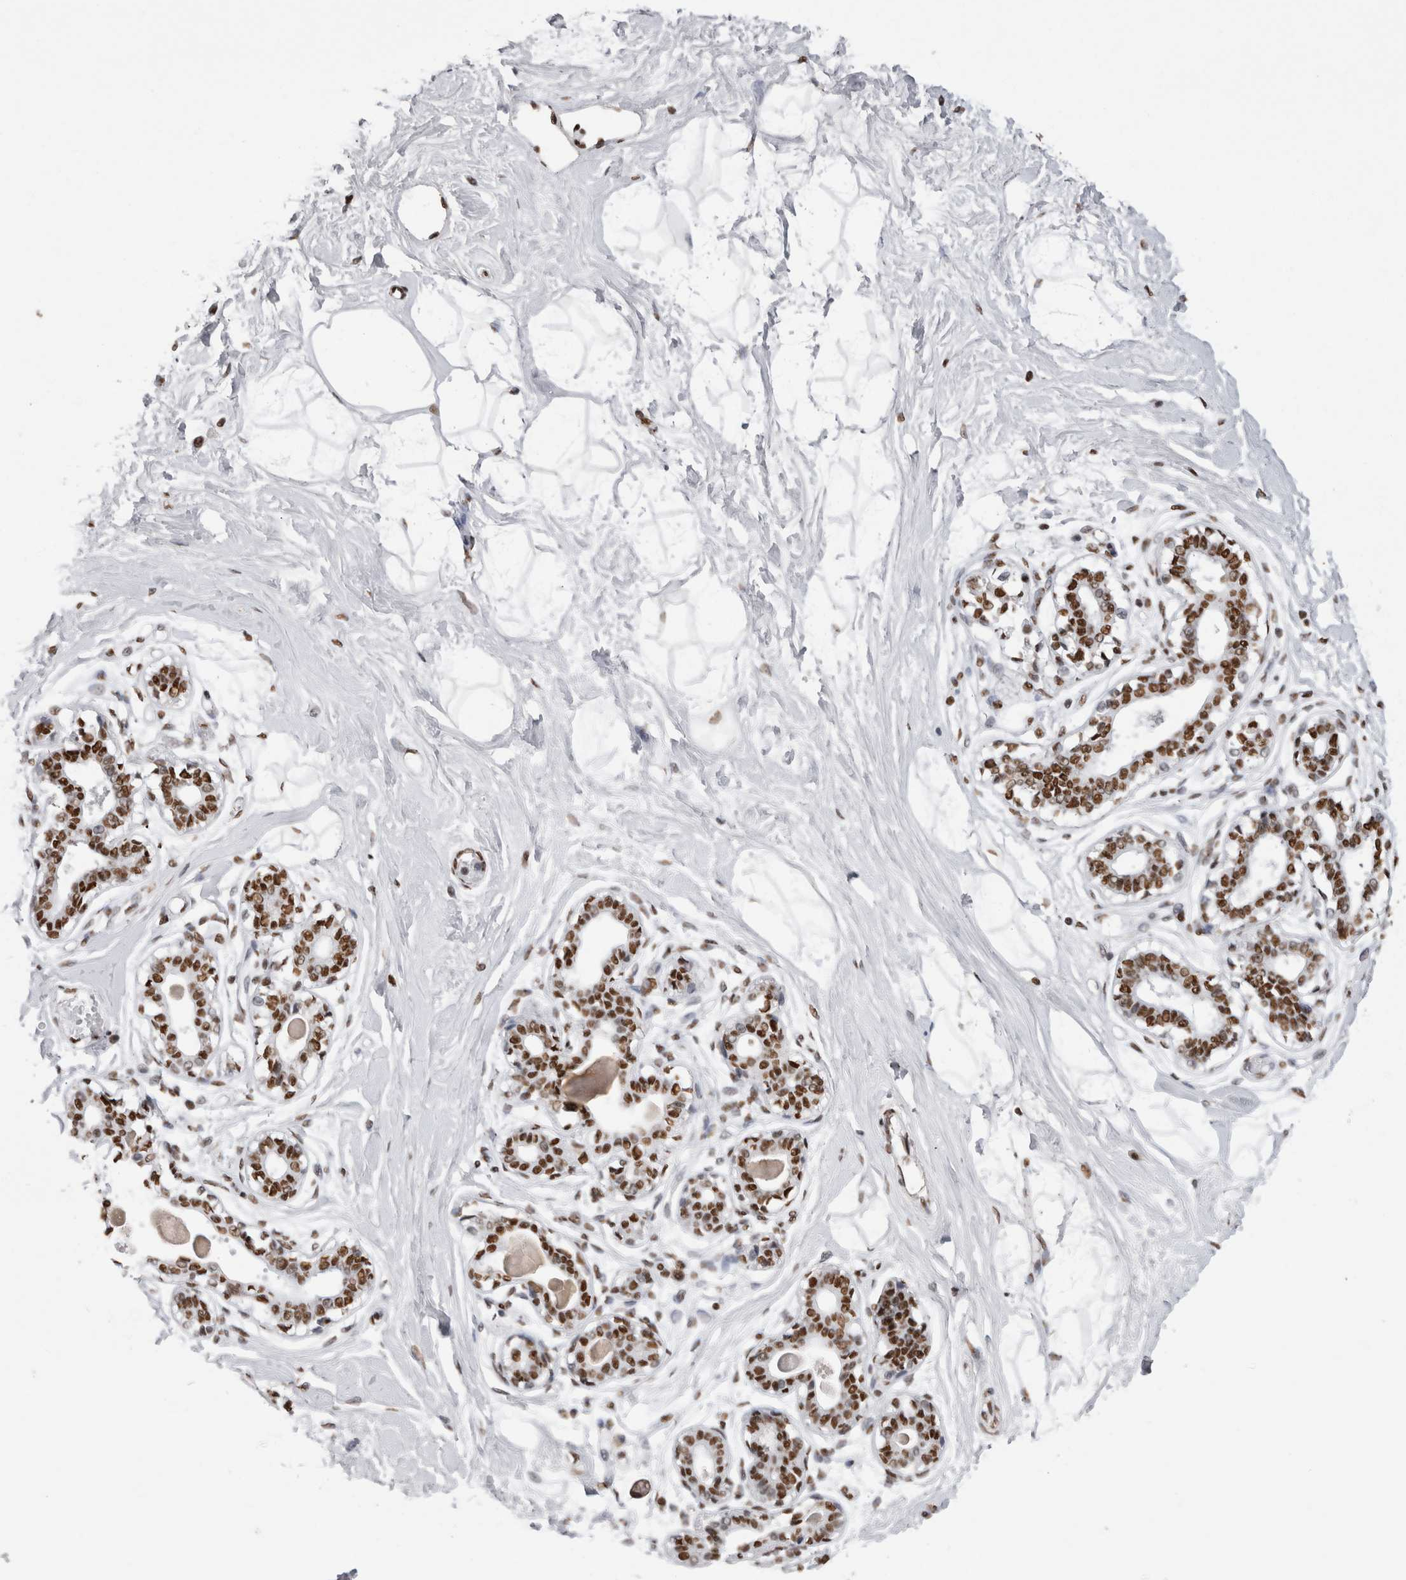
{"staining": {"intensity": "moderate", "quantity": ">75%", "location": "nuclear"}, "tissue": "breast", "cell_type": "Adipocytes", "image_type": "normal", "snomed": [{"axis": "morphology", "description": "Normal tissue, NOS"}, {"axis": "topography", "description": "Breast"}], "caption": "Breast stained with DAB IHC shows medium levels of moderate nuclear staining in about >75% of adipocytes.", "gene": "ALPK3", "patient": {"sex": "female", "age": 45}}